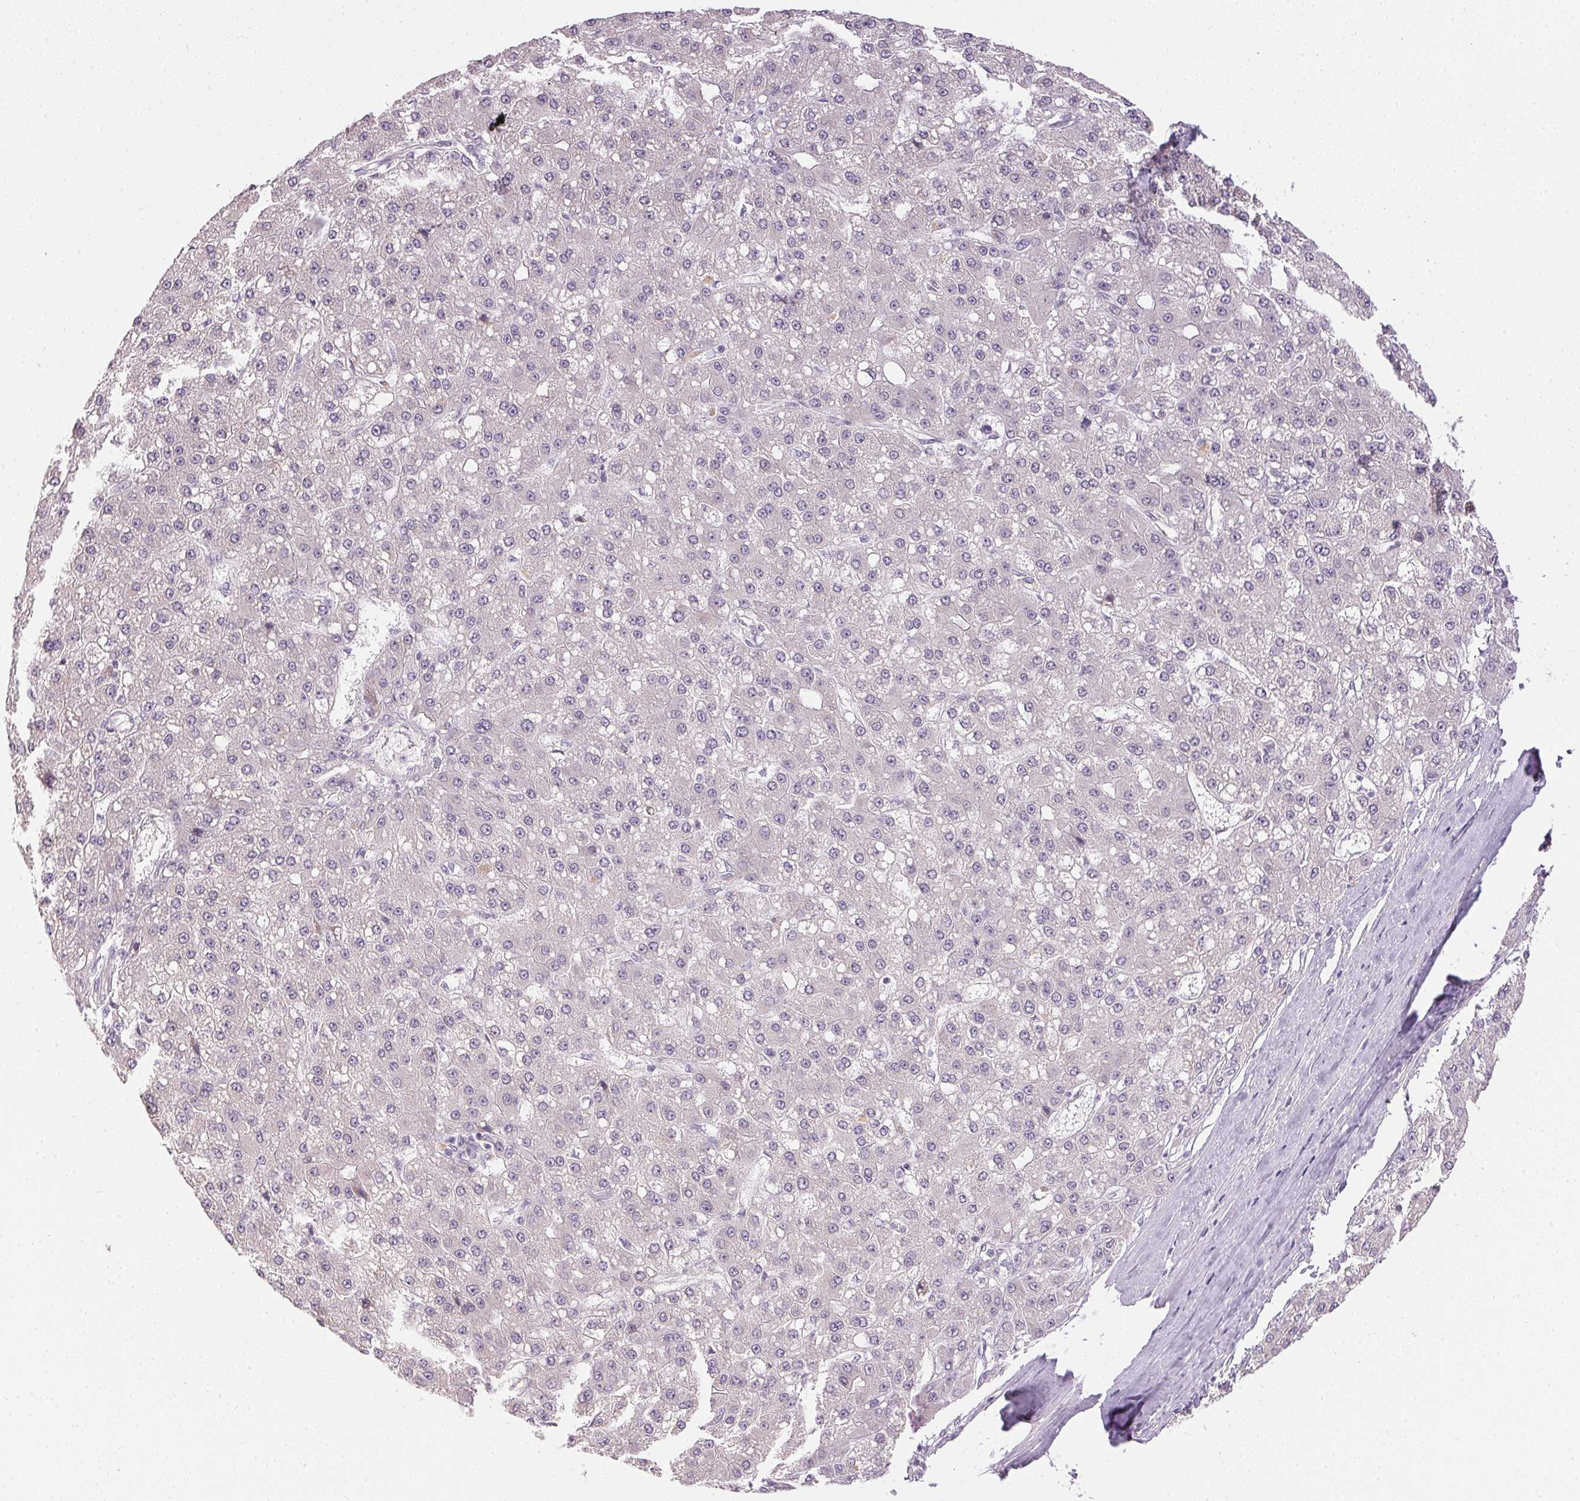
{"staining": {"intensity": "weak", "quantity": "25%-75%", "location": "cytoplasmic/membranous"}, "tissue": "liver cancer", "cell_type": "Tumor cells", "image_type": "cancer", "snomed": [{"axis": "morphology", "description": "Carcinoma, Hepatocellular, NOS"}, {"axis": "topography", "description": "Liver"}], "caption": "Tumor cells exhibit weak cytoplasmic/membranous positivity in about 25%-75% of cells in liver cancer. The protein is shown in brown color, while the nuclei are stained blue.", "gene": "TTC23L", "patient": {"sex": "male", "age": 67}}